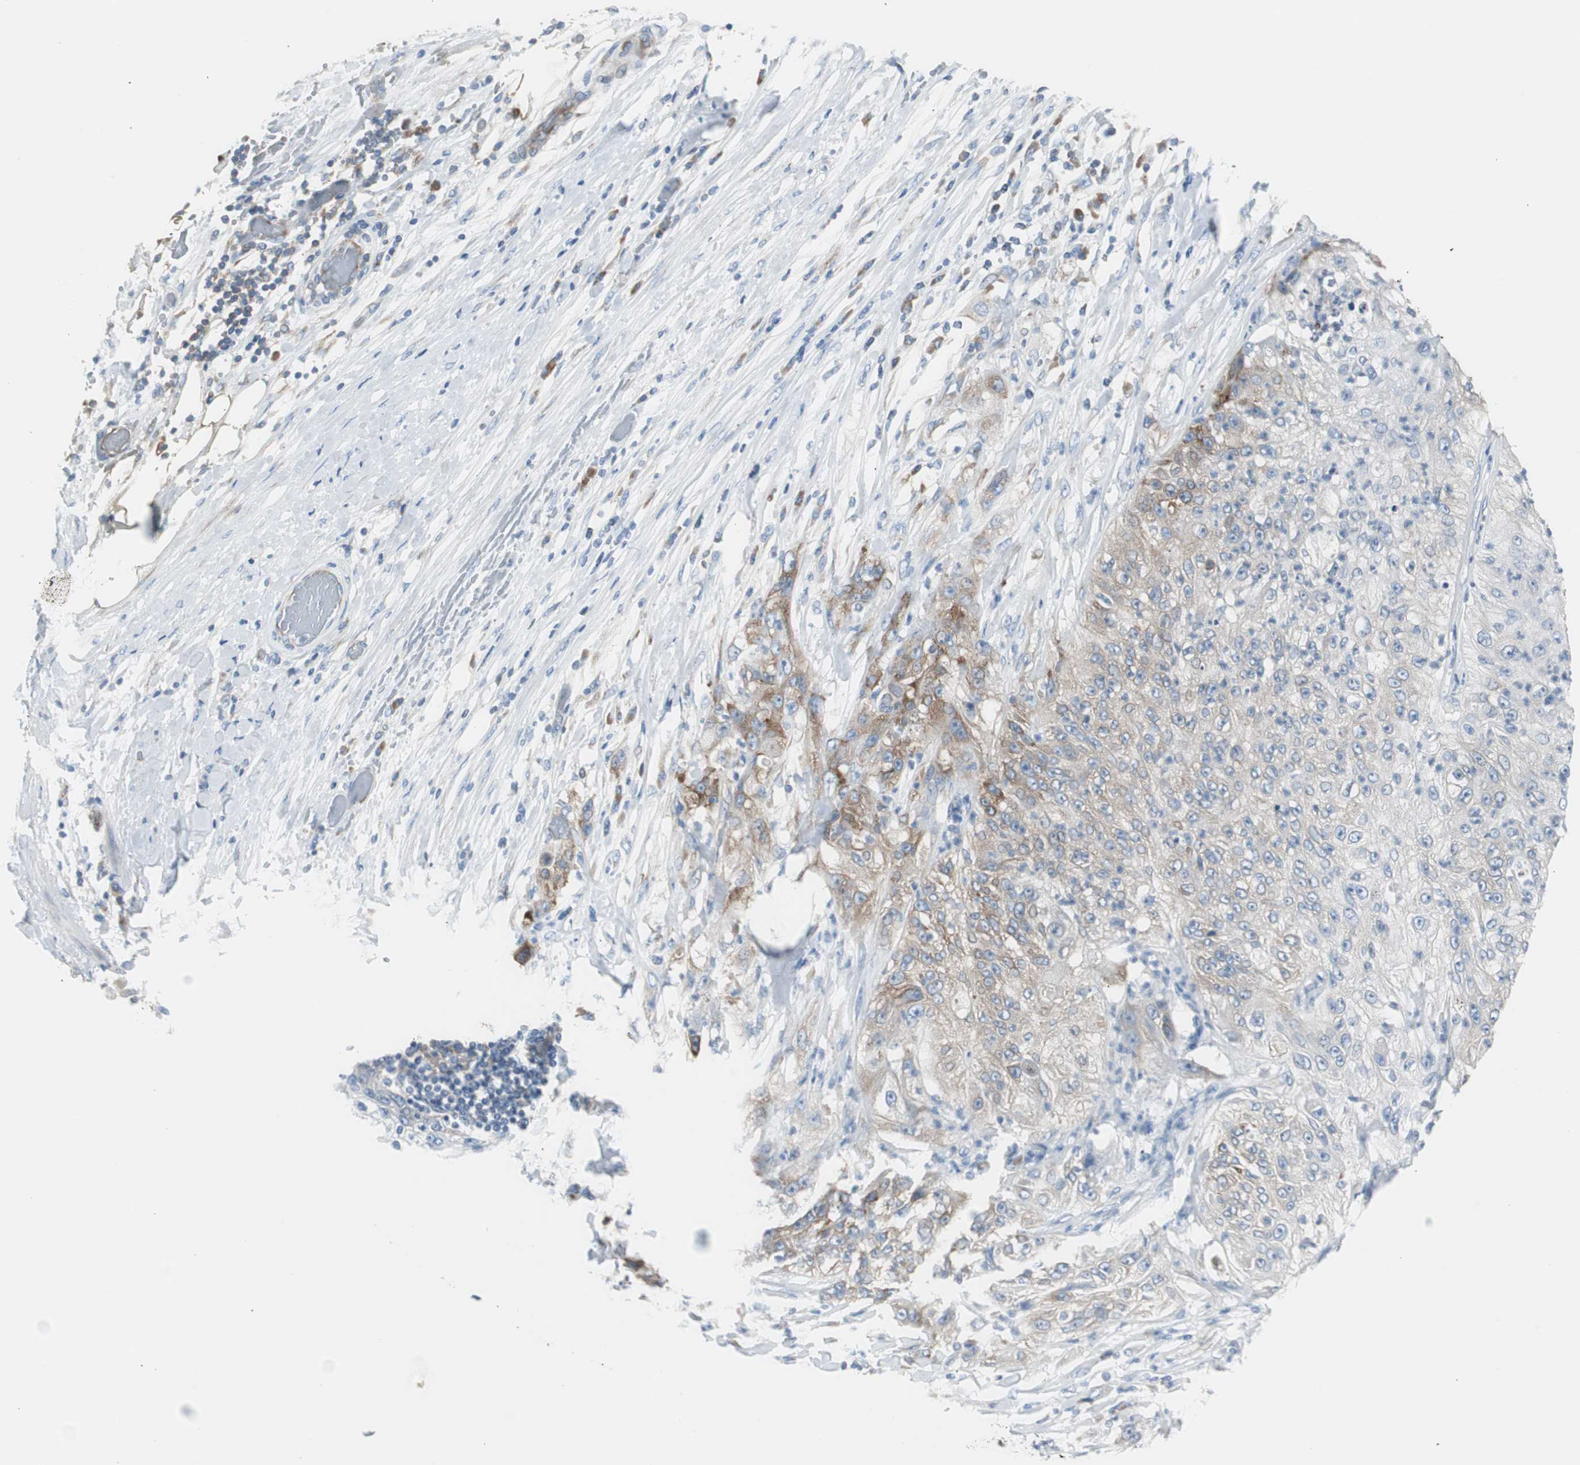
{"staining": {"intensity": "weak", "quantity": ">75%", "location": "cytoplasmic/membranous"}, "tissue": "lung cancer", "cell_type": "Tumor cells", "image_type": "cancer", "snomed": [{"axis": "morphology", "description": "Inflammation, NOS"}, {"axis": "morphology", "description": "Squamous cell carcinoma, NOS"}, {"axis": "topography", "description": "Lymph node"}, {"axis": "topography", "description": "Soft tissue"}, {"axis": "topography", "description": "Lung"}], "caption": "Lung squamous cell carcinoma stained for a protein demonstrates weak cytoplasmic/membranous positivity in tumor cells.", "gene": "RPS12", "patient": {"sex": "male", "age": 66}}